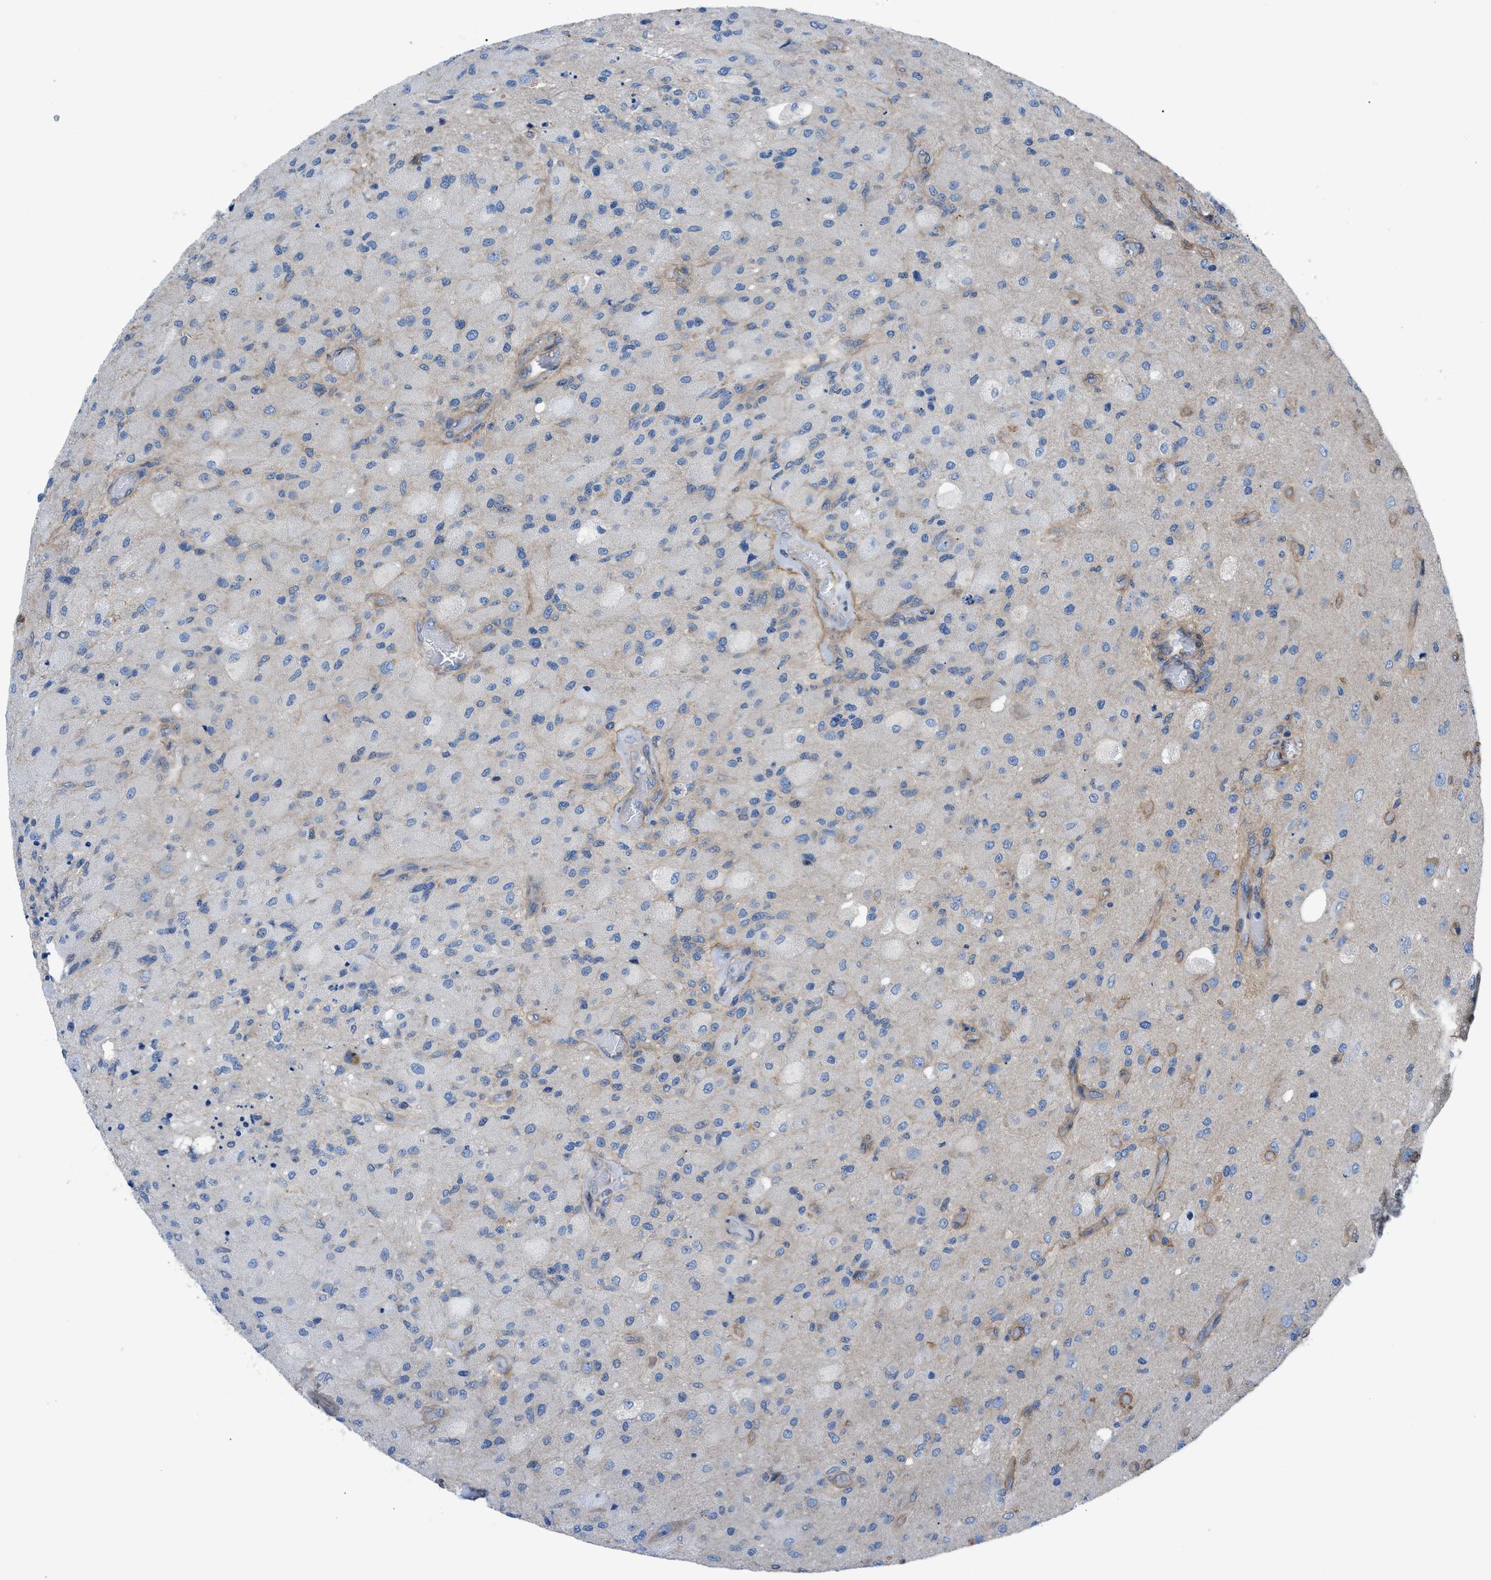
{"staining": {"intensity": "negative", "quantity": "none", "location": "none"}, "tissue": "glioma", "cell_type": "Tumor cells", "image_type": "cancer", "snomed": [{"axis": "morphology", "description": "Normal tissue, NOS"}, {"axis": "morphology", "description": "Glioma, malignant, High grade"}, {"axis": "topography", "description": "Cerebral cortex"}], "caption": "The photomicrograph reveals no significant positivity in tumor cells of malignant glioma (high-grade). The staining was performed using DAB to visualize the protein expression in brown, while the nuclei were stained in blue with hematoxylin (Magnification: 20x).", "gene": "DMAC1", "patient": {"sex": "male", "age": 77}}